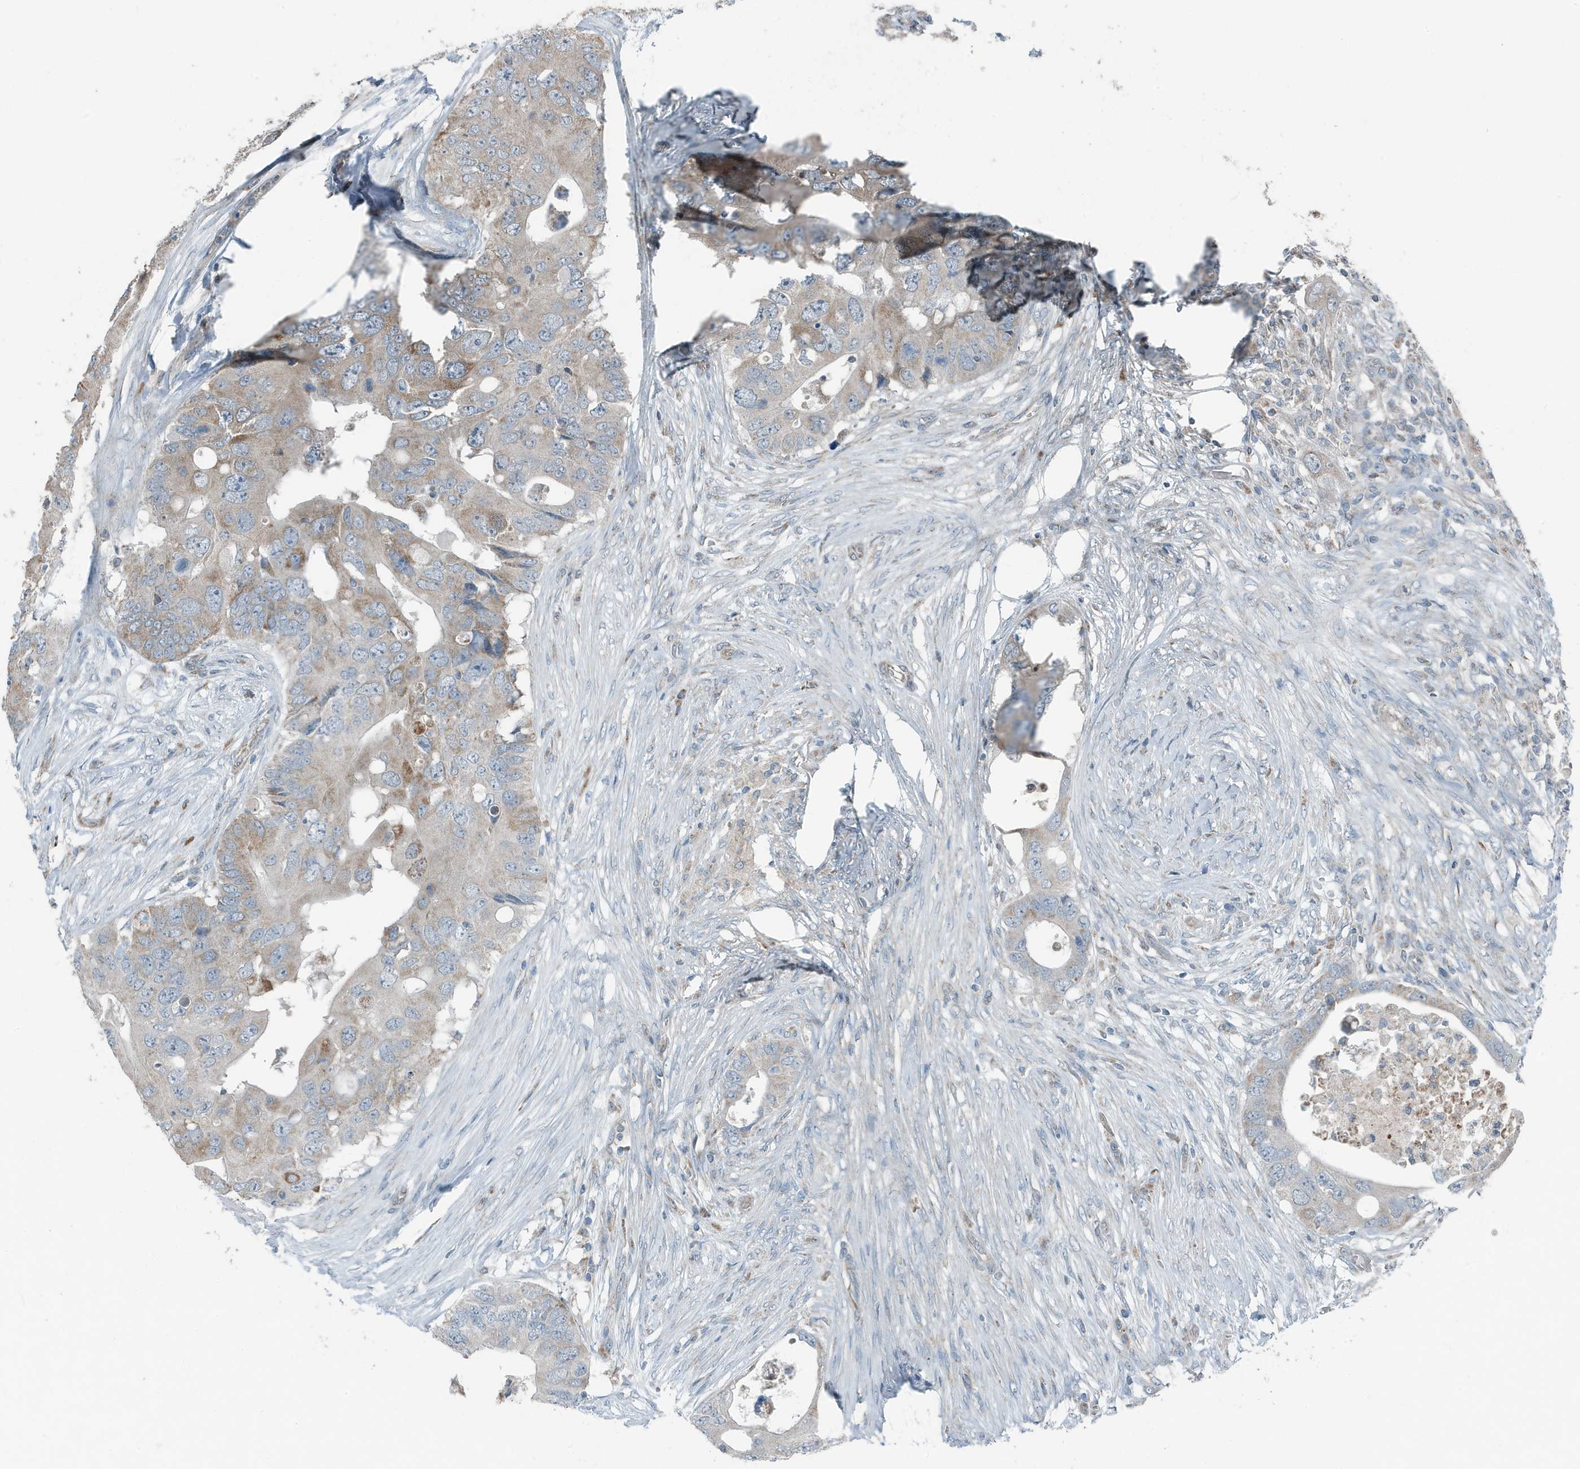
{"staining": {"intensity": "weak", "quantity": "25%-75%", "location": "cytoplasmic/membranous"}, "tissue": "colorectal cancer", "cell_type": "Tumor cells", "image_type": "cancer", "snomed": [{"axis": "morphology", "description": "Adenocarcinoma, NOS"}, {"axis": "topography", "description": "Colon"}], "caption": "High-magnification brightfield microscopy of adenocarcinoma (colorectal) stained with DAB (3,3'-diaminobenzidine) (brown) and counterstained with hematoxylin (blue). tumor cells exhibit weak cytoplasmic/membranous expression is present in approximately25%-75% of cells. The protein of interest is shown in brown color, while the nuclei are stained blue.", "gene": "MT-CYB", "patient": {"sex": "male", "age": 71}}